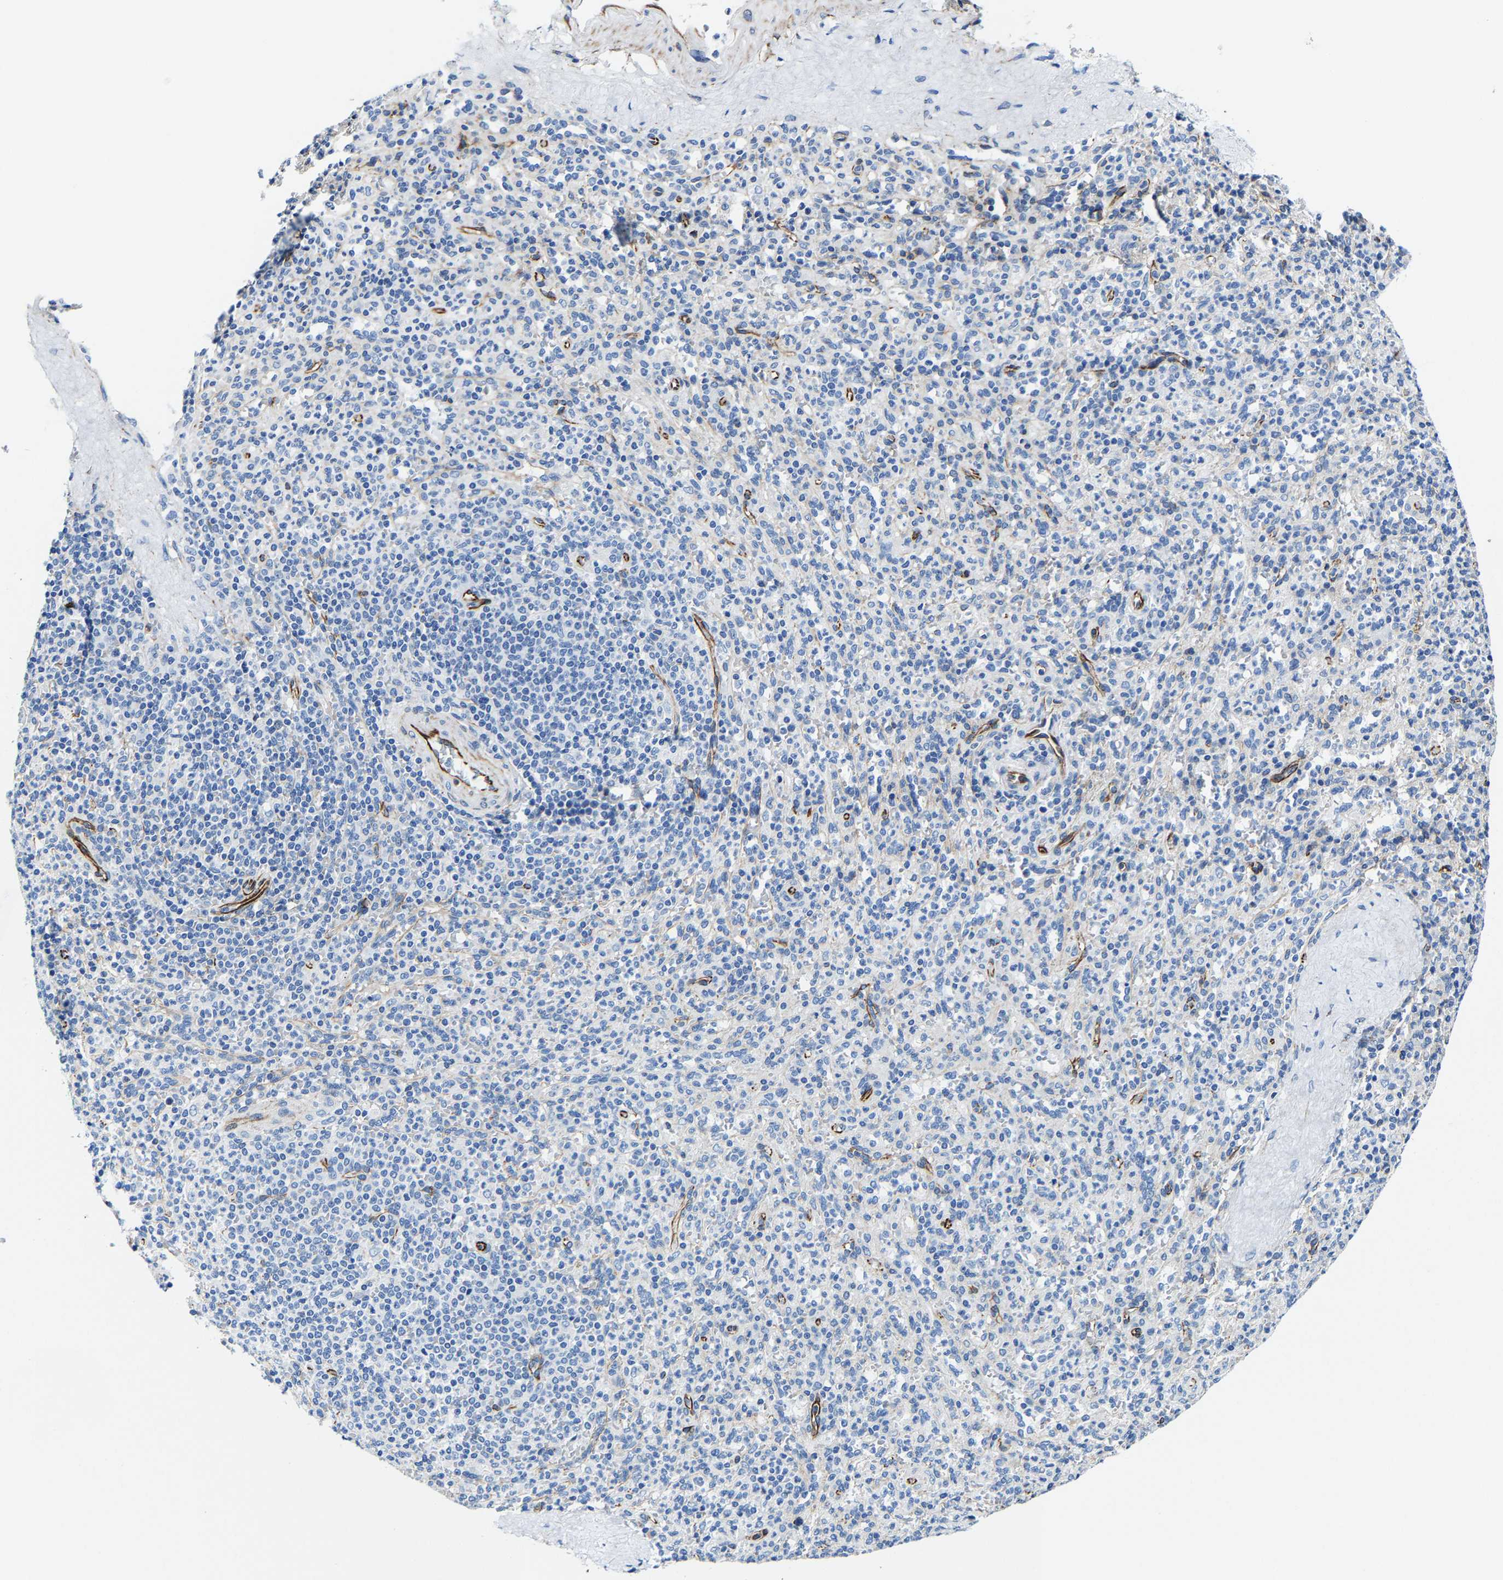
{"staining": {"intensity": "negative", "quantity": "none", "location": "none"}, "tissue": "spleen", "cell_type": "Cells in red pulp", "image_type": "normal", "snomed": [{"axis": "morphology", "description": "Normal tissue, NOS"}, {"axis": "topography", "description": "Spleen"}], "caption": "The immunohistochemistry (IHC) histopathology image has no significant staining in cells in red pulp of spleen.", "gene": "MMEL1", "patient": {"sex": "male", "age": 36}}